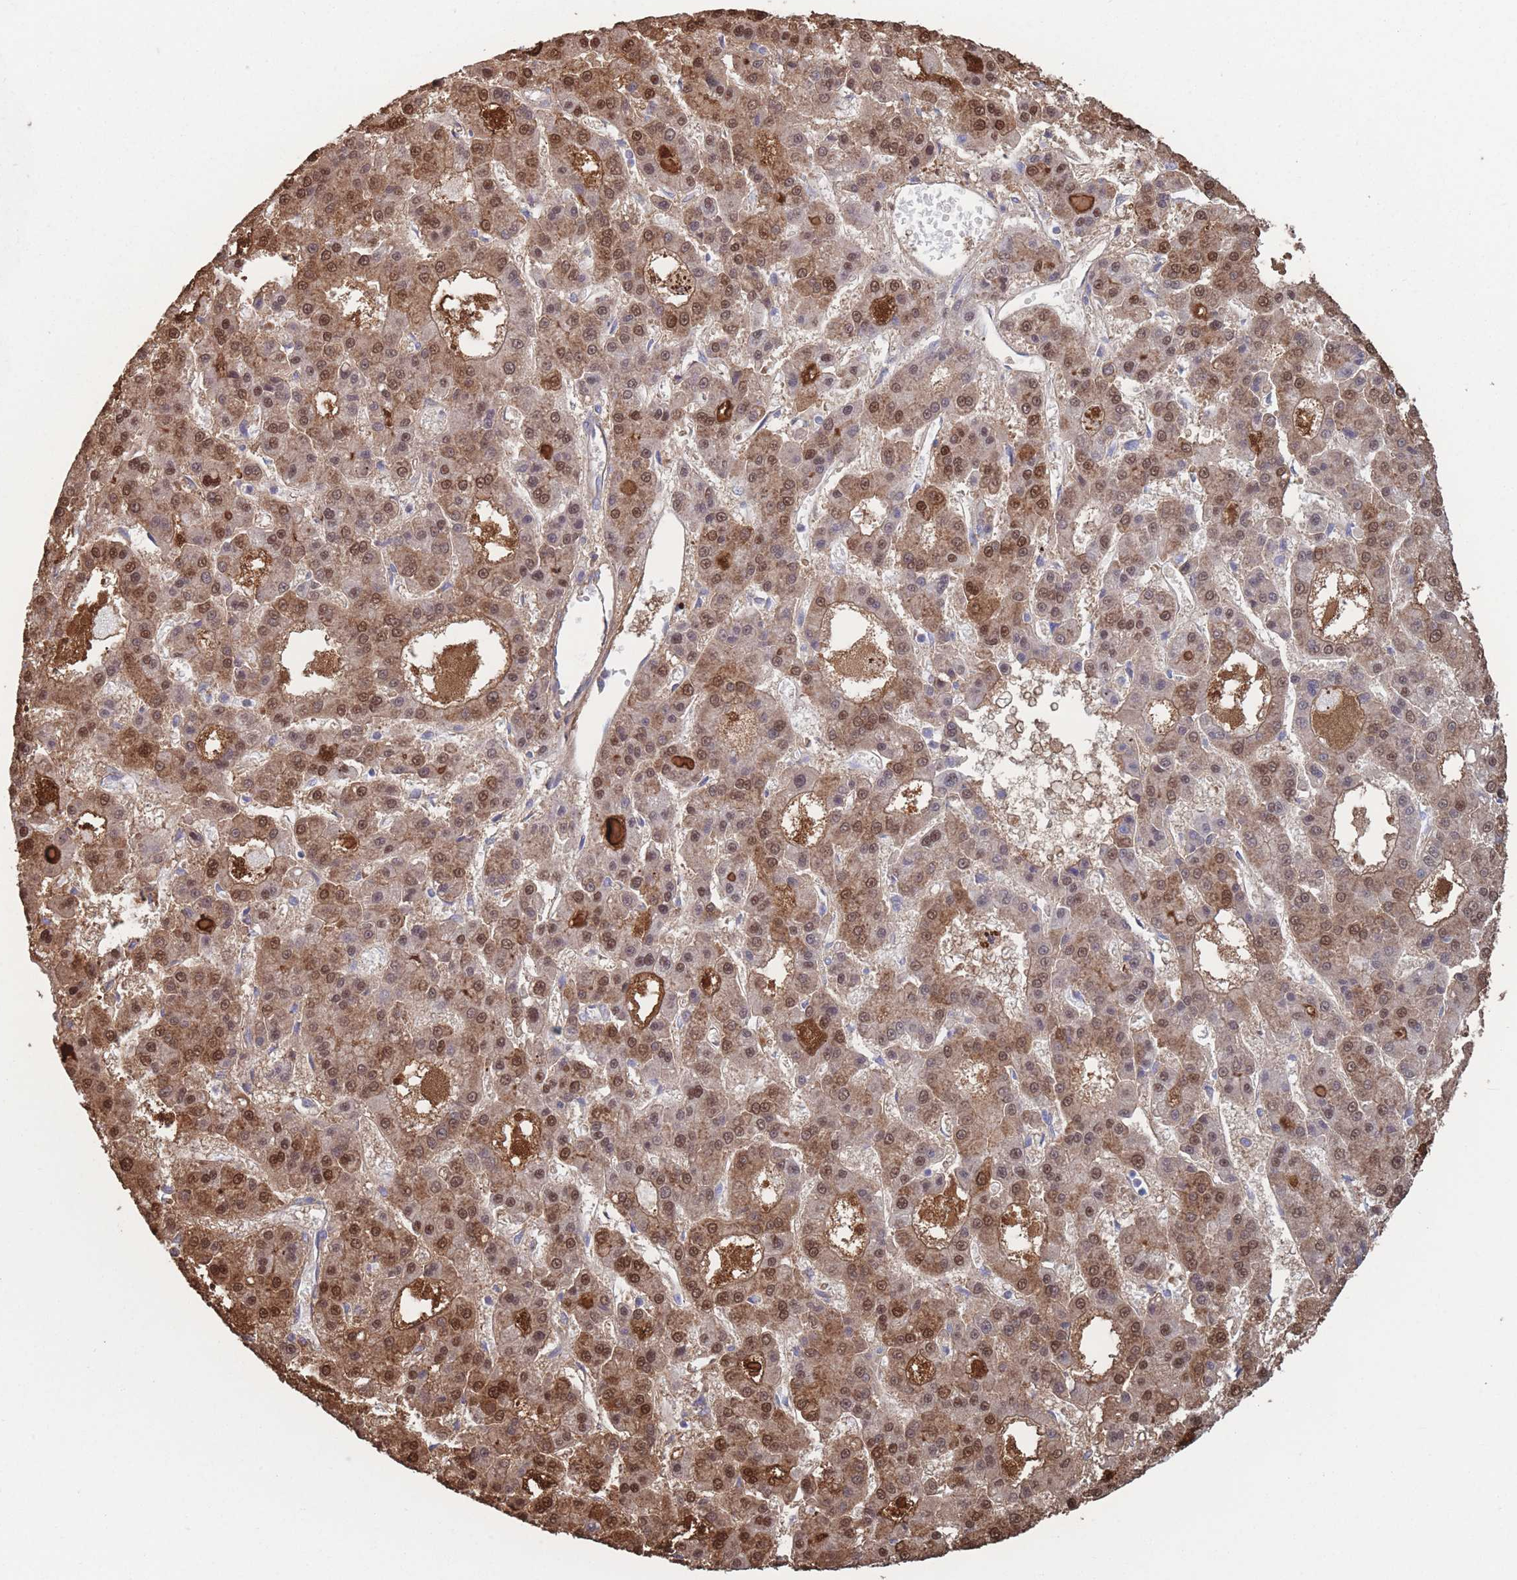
{"staining": {"intensity": "strong", "quantity": ">75%", "location": "cytoplasmic/membranous,nuclear"}, "tissue": "liver cancer", "cell_type": "Tumor cells", "image_type": "cancer", "snomed": [{"axis": "morphology", "description": "Carcinoma, Hepatocellular, NOS"}, {"axis": "topography", "description": "Liver"}], "caption": "Tumor cells exhibit high levels of strong cytoplasmic/membranous and nuclear expression in approximately >75% of cells in human liver cancer (hepatocellular carcinoma).", "gene": "ADH1A", "patient": {"sex": "male", "age": 70}}